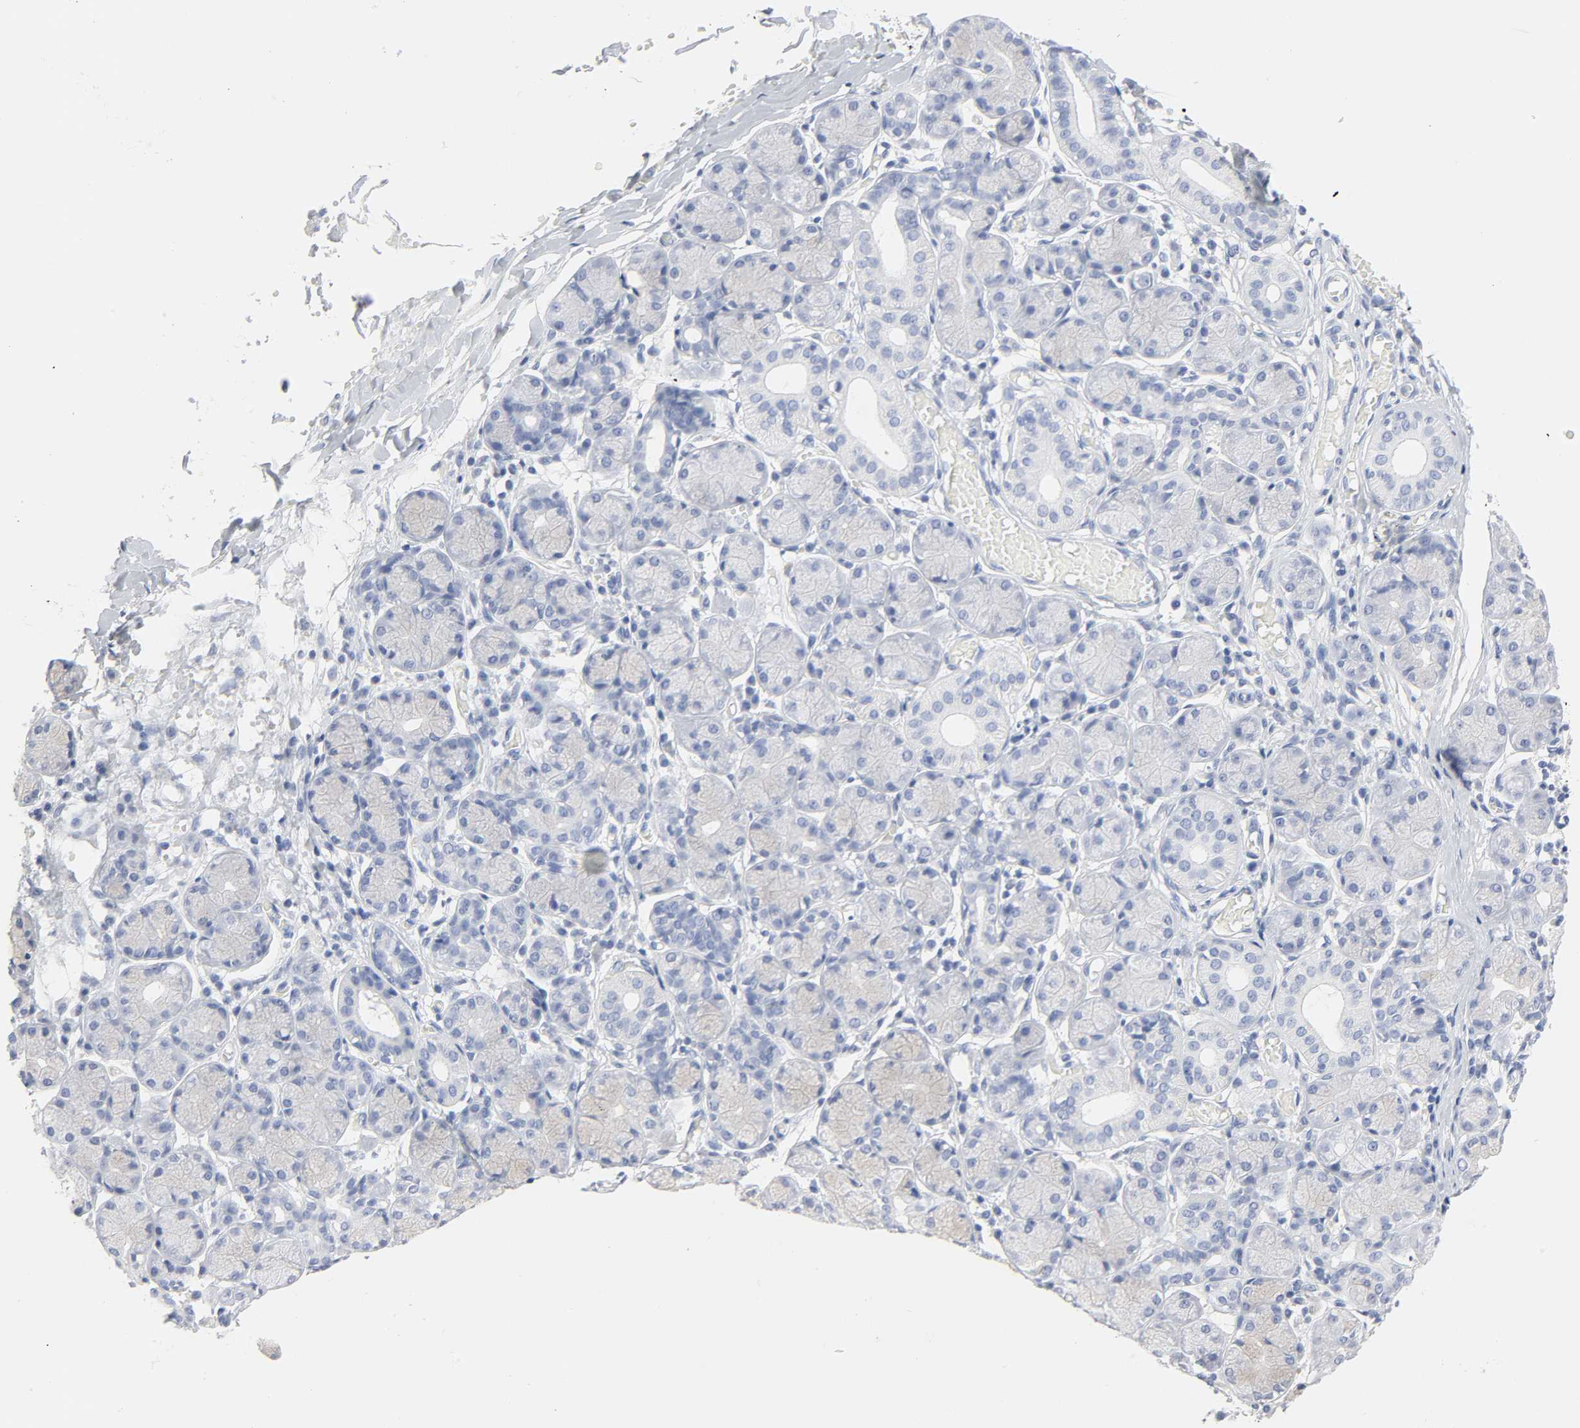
{"staining": {"intensity": "negative", "quantity": "none", "location": "none"}, "tissue": "salivary gland", "cell_type": "Glandular cells", "image_type": "normal", "snomed": [{"axis": "morphology", "description": "Normal tissue, NOS"}, {"axis": "topography", "description": "Salivary gland"}], "caption": "IHC micrograph of unremarkable human salivary gland stained for a protein (brown), which displays no staining in glandular cells. (Brightfield microscopy of DAB (3,3'-diaminobenzidine) immunohistochemistry (IHC) at high magnification).", "gene": "ACP3", "patient": {"sex": "female", "age": 24}}